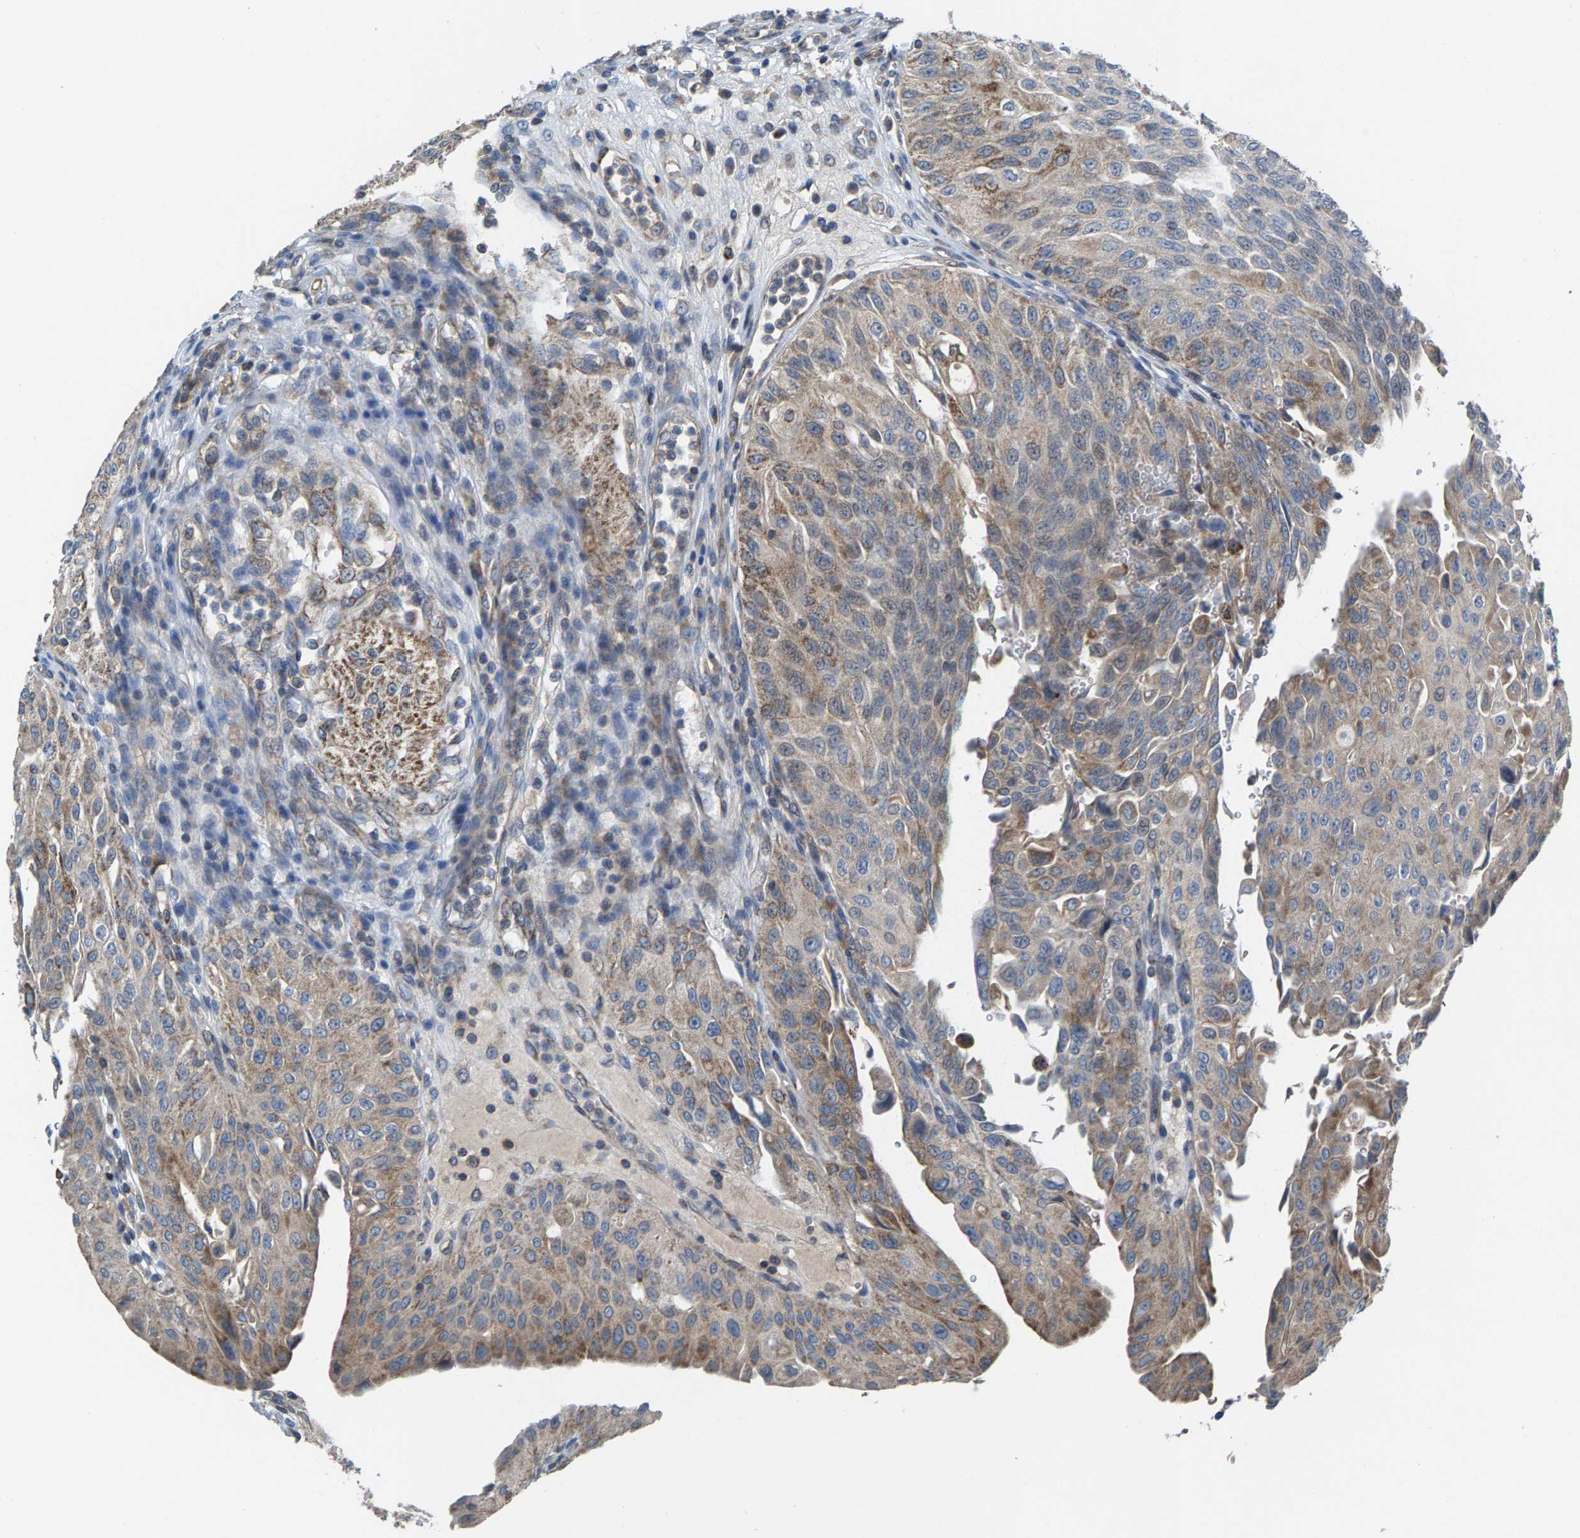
{"staining": {"intensity": "weak", "quantity": ">75%", "location": "cytoplasmic/membranous"}, "tissue": "urothelial cancer", "cell_type": "Tumor cells", "image_type": "cancer", "snomed": [{"axis": "morphology", "description": "Urothelial carcinoma, High grade"}, {"axis": "topography", "description": "Urinary bladder"}], "caption": "High-grade urothelial carcinoma stained with immunohistochemistry displays weak cytoplasmic/membranous staining in about >75% of tumor cells.", "gene": "MRM1", "patient": {"sex": "male", "age": 46}}